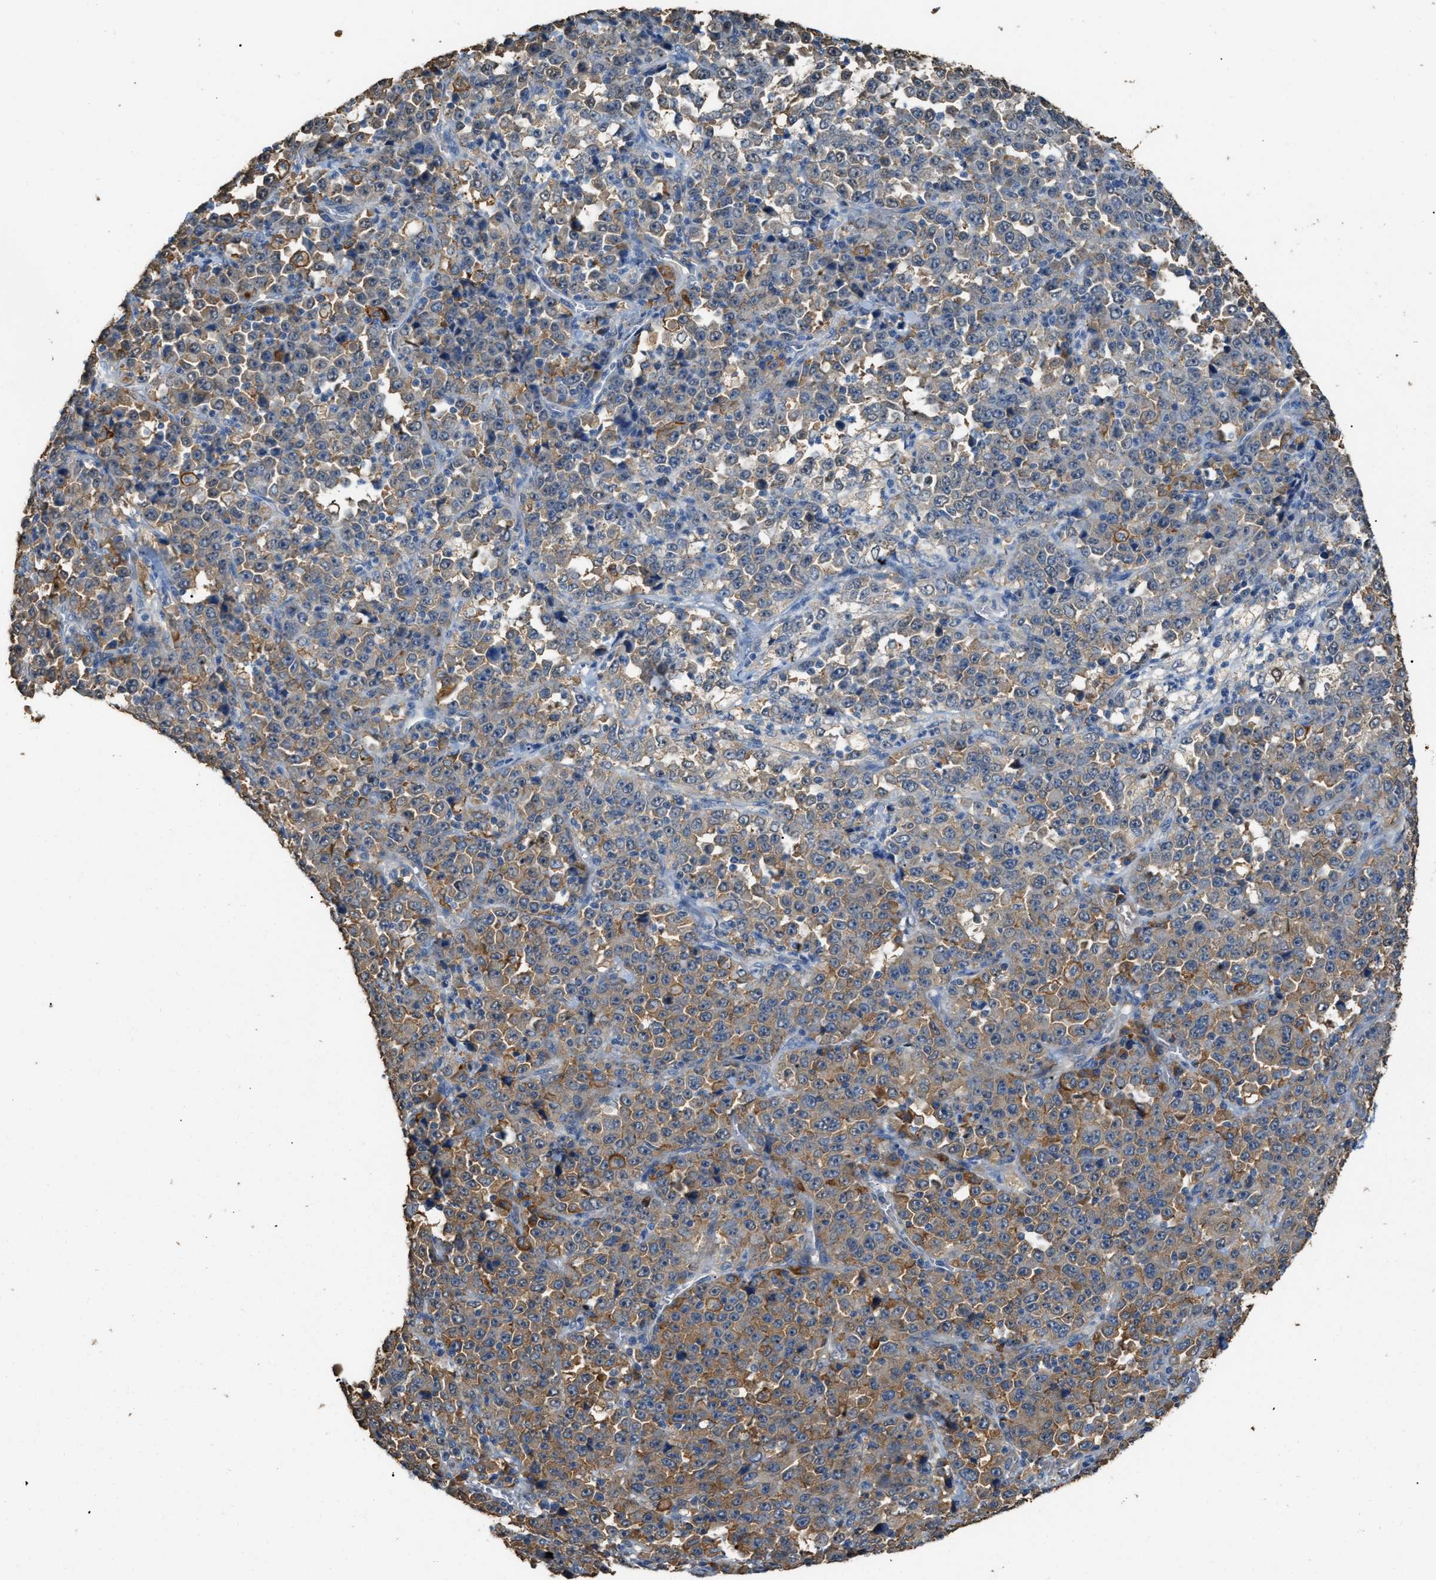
{"staining": {"intensity": "moderate", "quantity": "25%-75%", "location": "cytoplasmic/membranous"}, "tissue": "stomach cancer", "cell_type": "Tumor cells", "image_type": "cancer", "snomed": [{"axis": "morphology", "description": "Normal tissue, NOS"}, {"axis": "morphology", "description": "Adenocarcinoma, NOS"}, {"axis": "topography", "description": "Stomach, upper"}, {"axis": "topography", "description": "Stomach"}], "caption": "Stomach adenocarcinoma stained for a protein (brown) displays moderate cytoplasmic/membranous positive positivity in about 25%-75% of tumor cells.", "gene": "GCN1", "patient": {"sex": "male", "age": 59}}